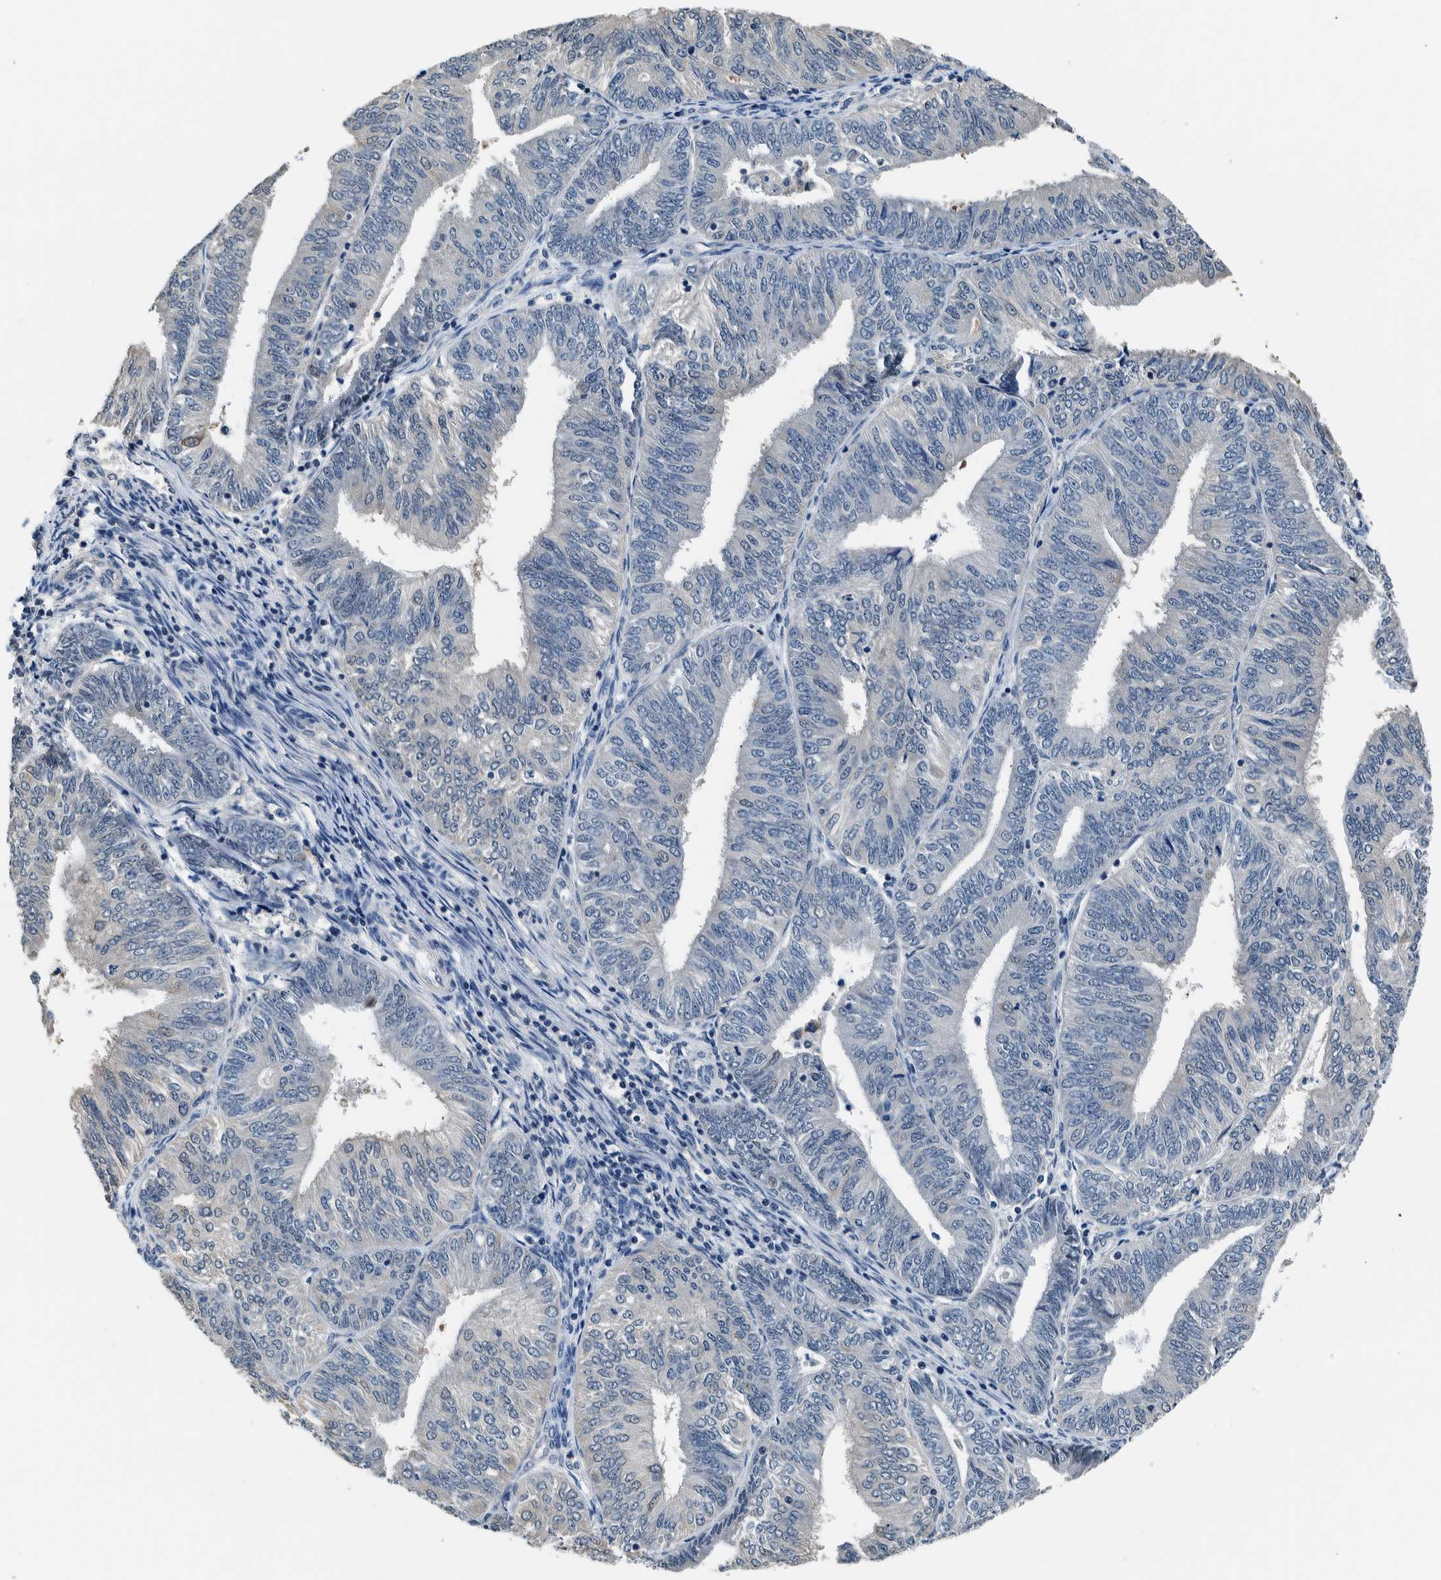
{"staining": {"intensity": "negative", "quantity": "none", "location": "none"}, "tissue": "endometrial cancer", "cell_type": "Tumor cells", "image_type": "cancer", "snomed": [{"axis": "morphology", "description": "Adenocarcinoma, NOS"}, {"axis": "topography", "description": "Endometrium"}], "caption": "This photomicrograph is of endometrial cancer stained with immunohistochemistry to label a protein in brown with the nuclei are counter-stained blue. There is no positivity in tumor cells.", "gene": "NIBAN2", "patient": {"sex": "female", "age": 58}}